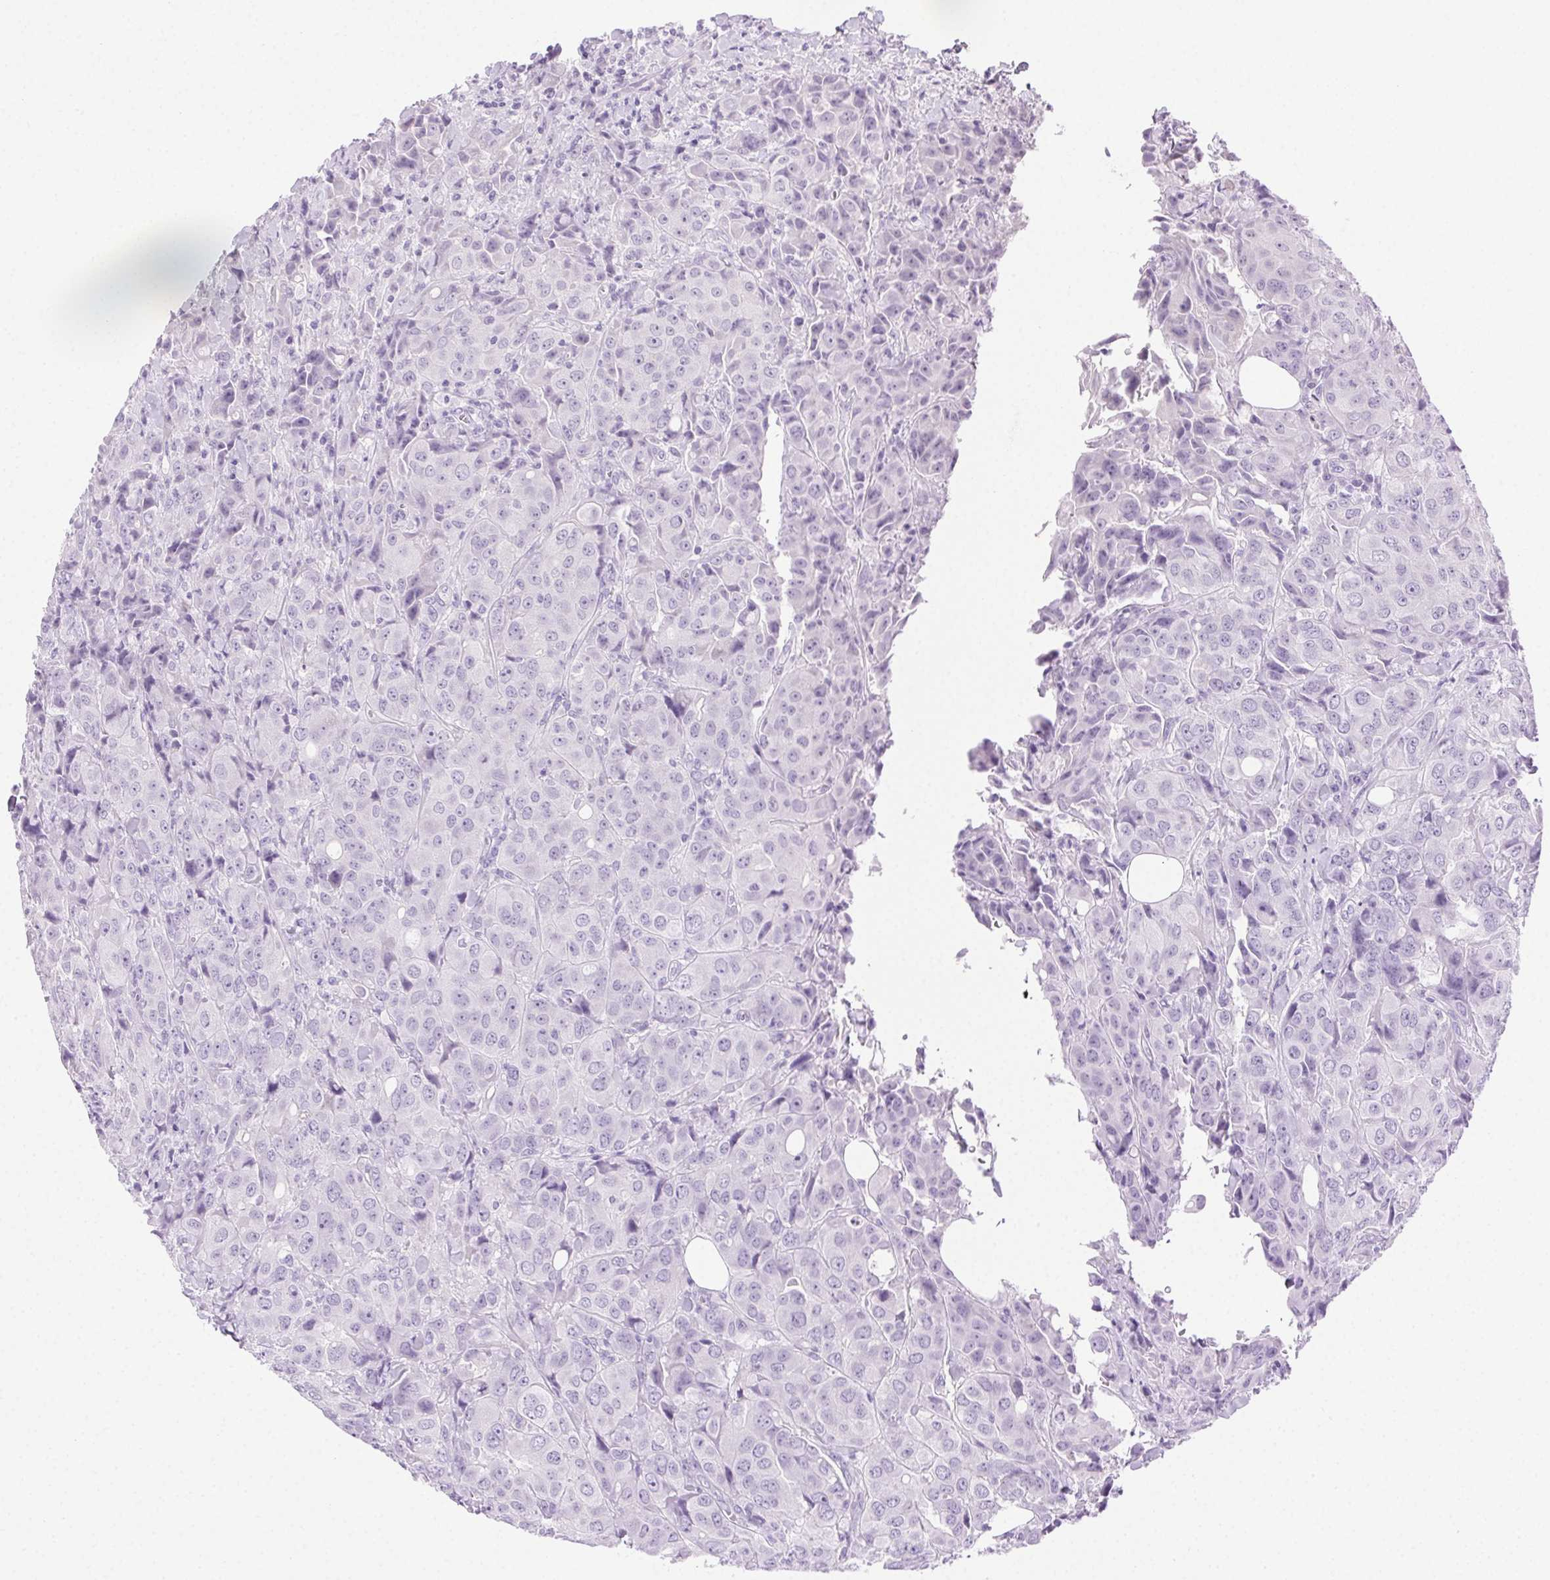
{"staining": {"intensity": "negative", "quantity": "none", "location": "none"}, "tissue": "breast cancer", "cell_type": "Tumor cells", "image_type": "cancer", "snomed": [{"axis": "morphology", "description": "Duct carcinoma"}, {"axis": "topography", "description": "Breast"}], "caption": "This histopathology image is of breast invasive ductal carcinoma stained with immunohistochemistry to label a protein in brown with the nuclei are counter-stained blue. There is no expression in tumor cells.", "gene": "CLDN10", "patient": {"sex": "female", "age": 43}}